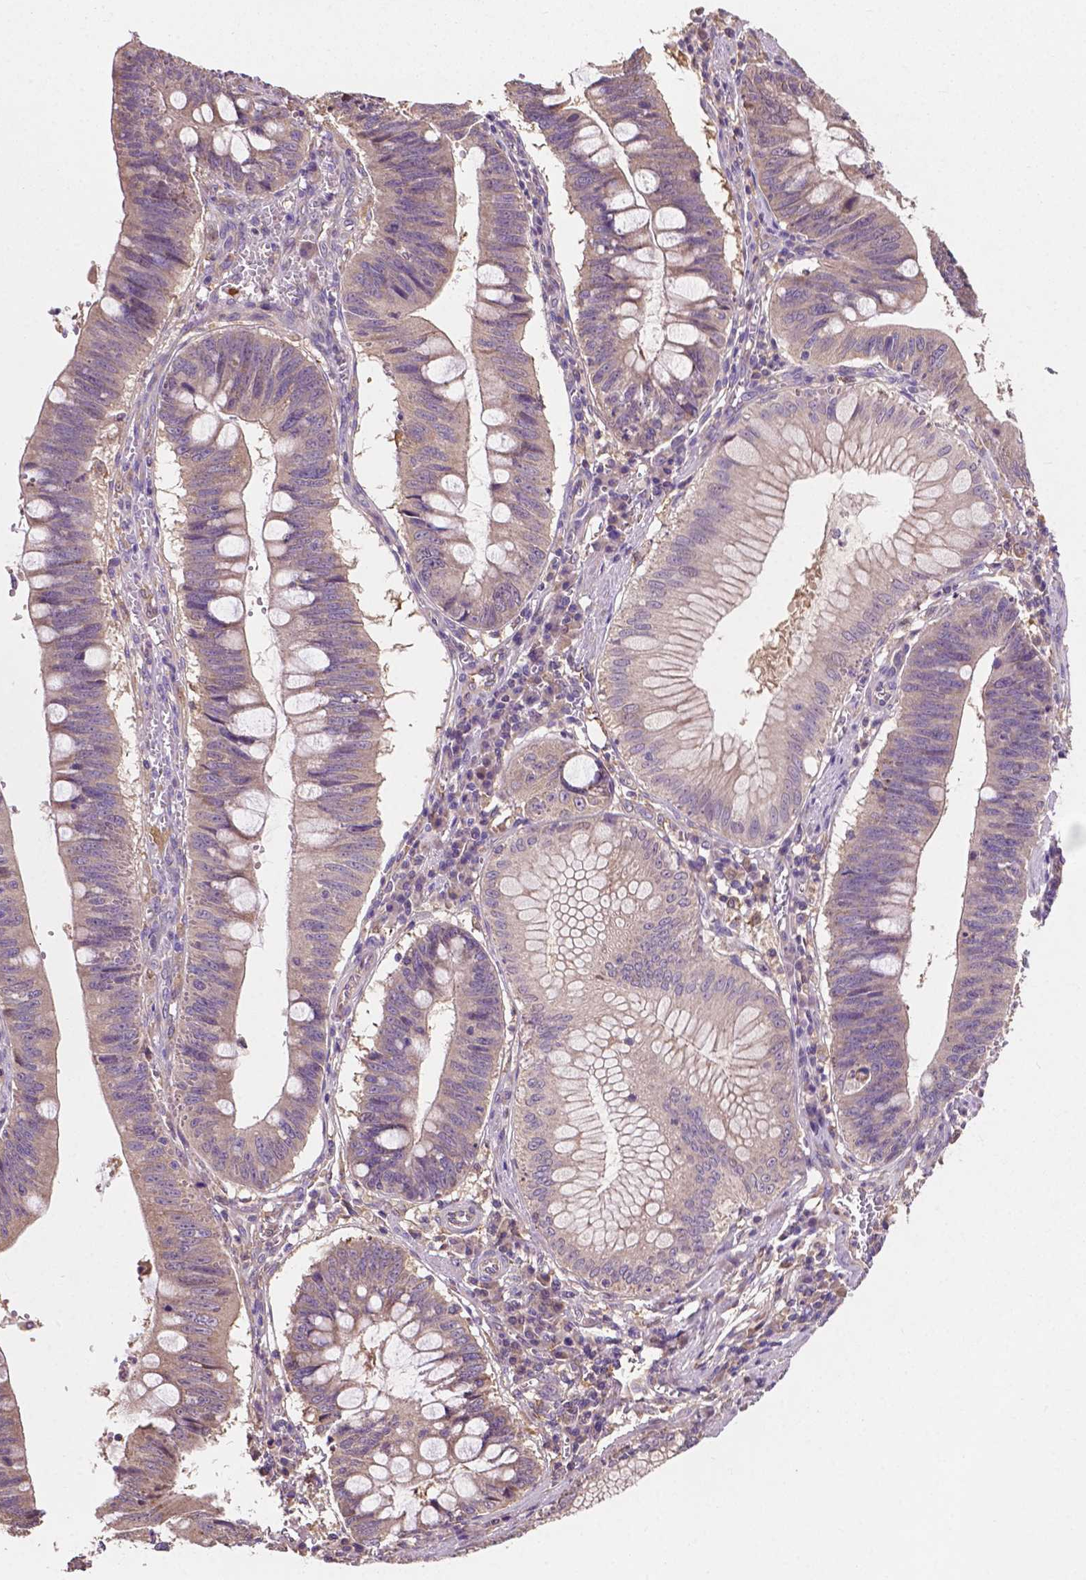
{"staining": {"intensity": "negative", "quantity": "none", "location": "none"}, "tissue": "stomach cancer", "cell_type": "Tumor cells", "image_type": "cancer", "snomed": [{"axis": "morphology", "description": "Adenocarcinoma, NOS"}, {"axis": "topography", "description": "Stomach"}], "caption": "Histopathology image shows no protein expression in tumor cells of stomach cancer (adenocarcinoma) tissue.", "gene": "GJA9", "patient": {"sex": "male", "age": 59}}